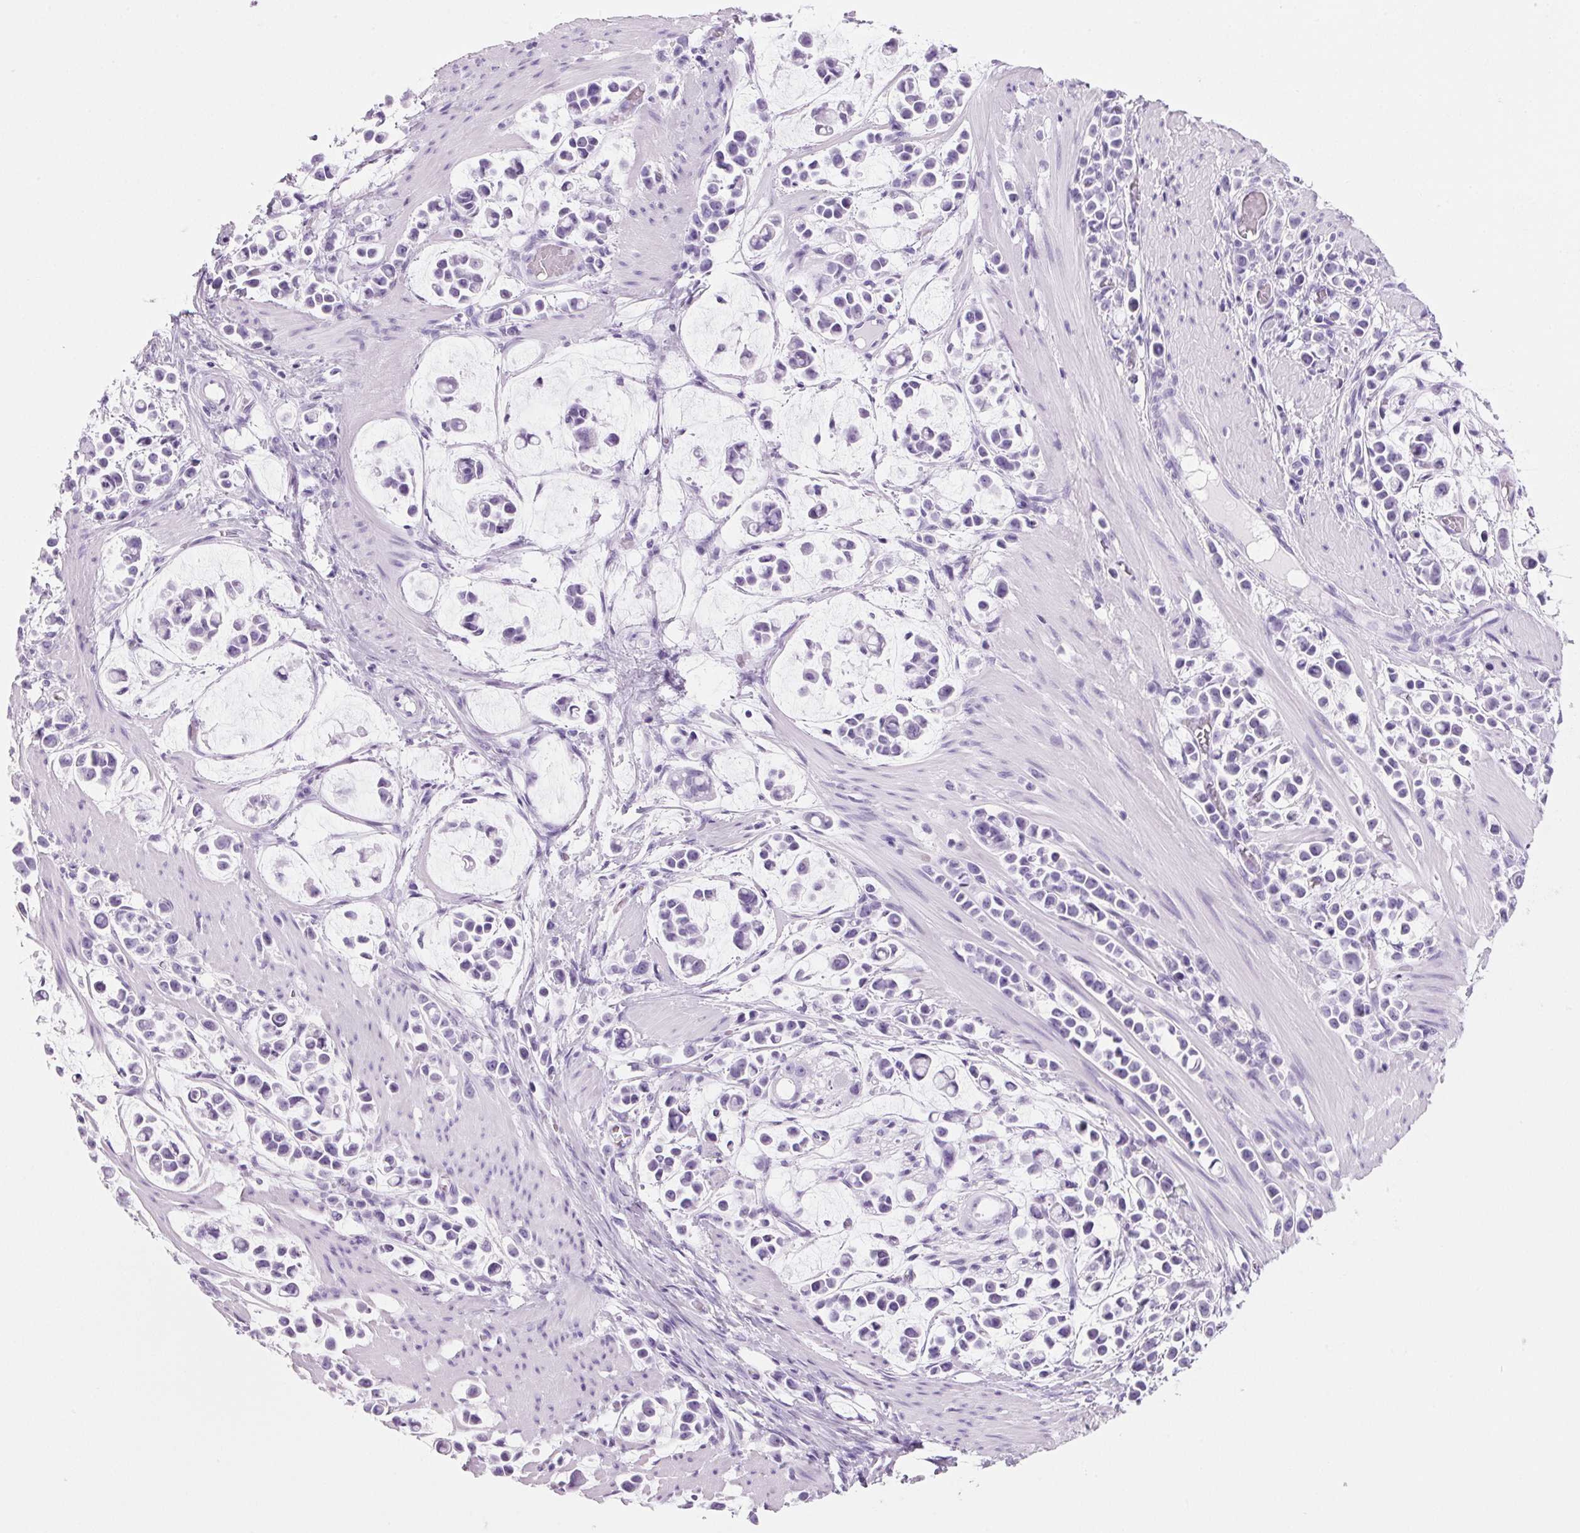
{"staining": {"intensity": "negative", "quantity": "none", "location": "none"}, "tissue": "stomach cancer", "cell_type": "Tumor cells", "image_type": "cancer", "snomed": [{"axis": "morphology", "description": "Adenocarcinoma, NOS"}, {"axis": "topography", "description": "Stomach"}], "caption": "This image is of adenocarcinoma (stomach) stained with immunohistochemistry to label a protein in brown with the nuclei are counter-stained blue. There is no expression in tumor cells.", "gene": "PPP1R1A", "patient": {"sex": "male", "age": 82}}